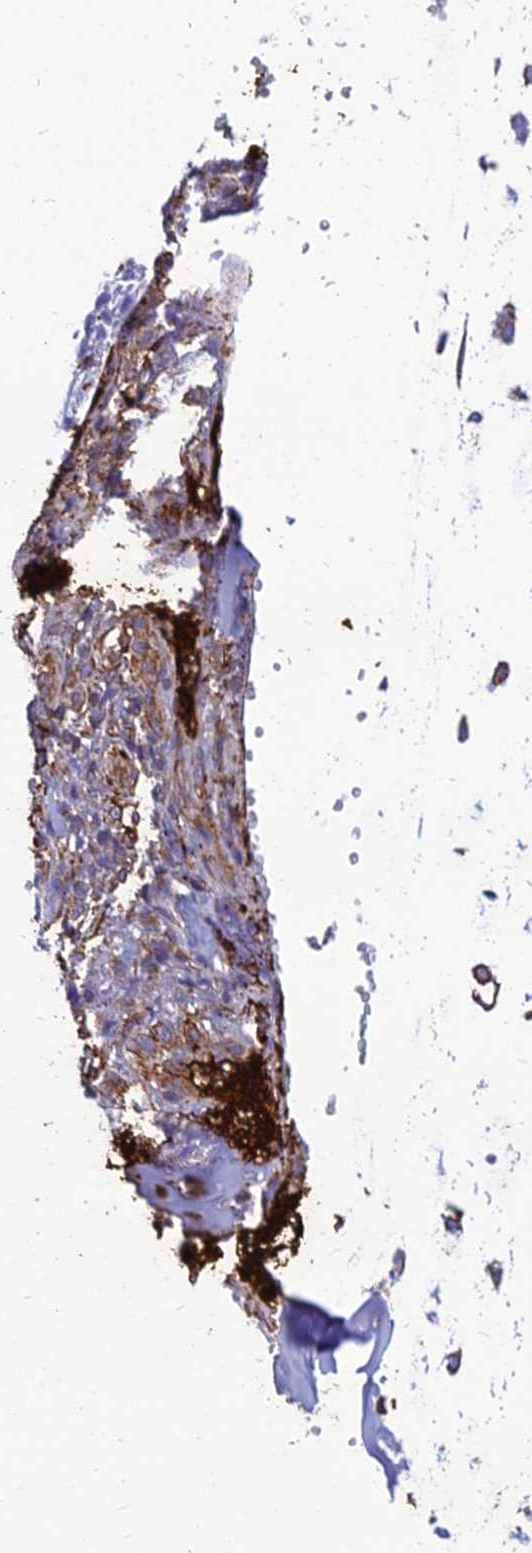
{"staining": {"intensity": "moderate", "quantity": "25%-75%", "location": "cytoplasmic/membranous"}, "tissue": "adipose tissue", "cell_type": "Adipocytes", "image_type": "normal", "snomed": [{"axis": "morphology", "description": "Normal tissue, NOS"}, {"axis": "morphology", "description": "Basal cell carcinoma"}, {"axis": "topography", "description": "Cartilage tissue"}, {"axis": "topography", "description": "Nasopharynx"}, {"axis": "topography", "description": "Oral tissue"}], "caption": "Immunohistochemistry of benign adipose tissue shows medium levels of moderate cytoplasmic/membranous expression in about 25%-75% of adipocytes.", "gene": "PSMD11", "patient": {"sex": "female", "age": 77}}